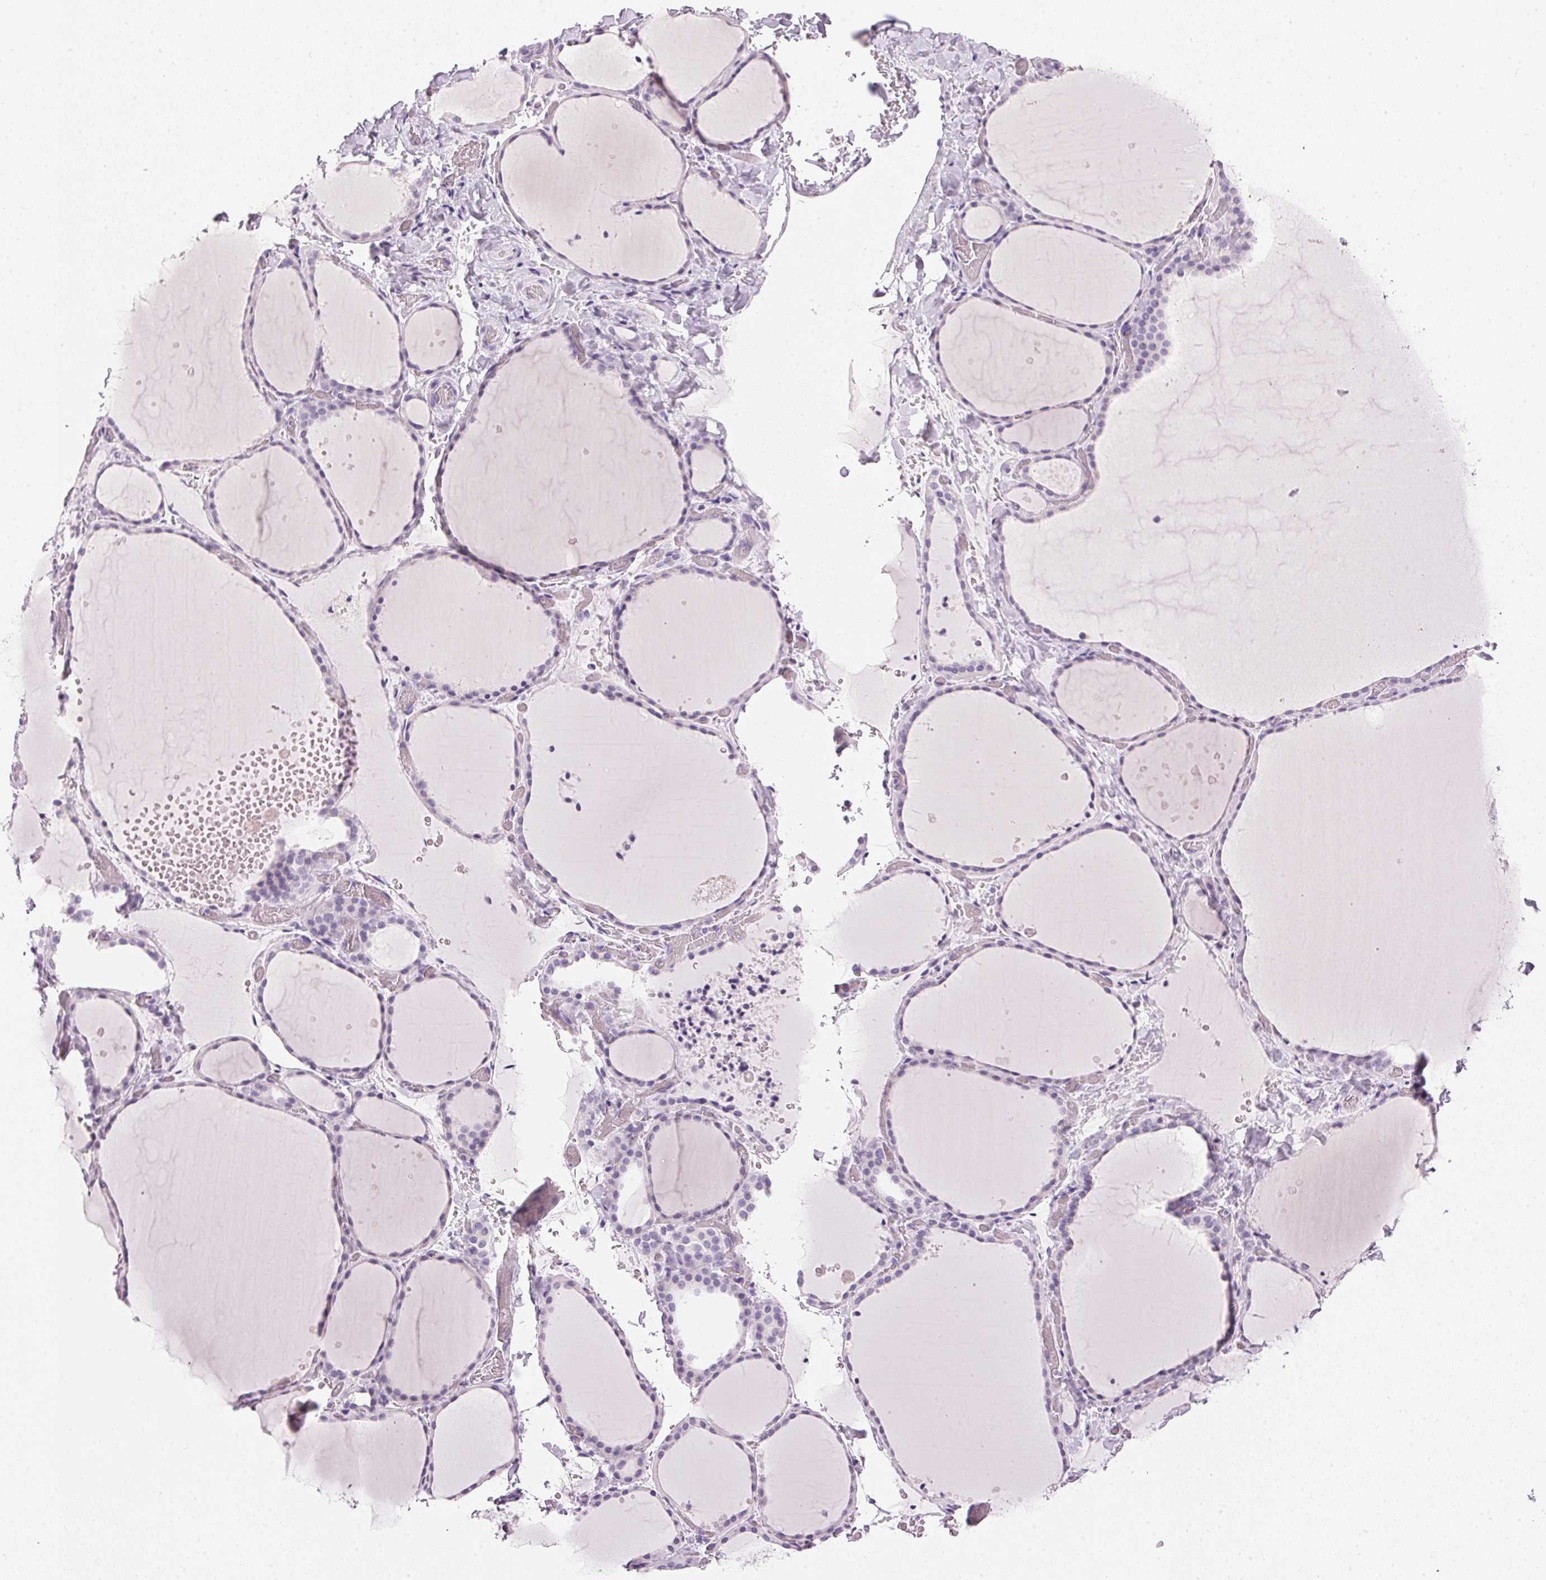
{"staining": {"intensity": "negative", "quantity": "none", "location": "none"}, "tissue": "thyroid gland", "cell_type": "Glandular cells", "image_type": "normal", "snomed": [{"axis": "morphology", "description": "Normal tissue, NOS"}, {"axis": "topography", "description": "Thyroid gland"}], "caption": "Immunohistochemical staining of unremarkable human thyroid gland exhibits no significant staining in glandular cells. (Brightfield microscopy of DAB (3,3'-diaminobenzidine) IHC at high magnification).", "gene": "IGFBP1", "patient": {"sex": "female", "age": 36}}